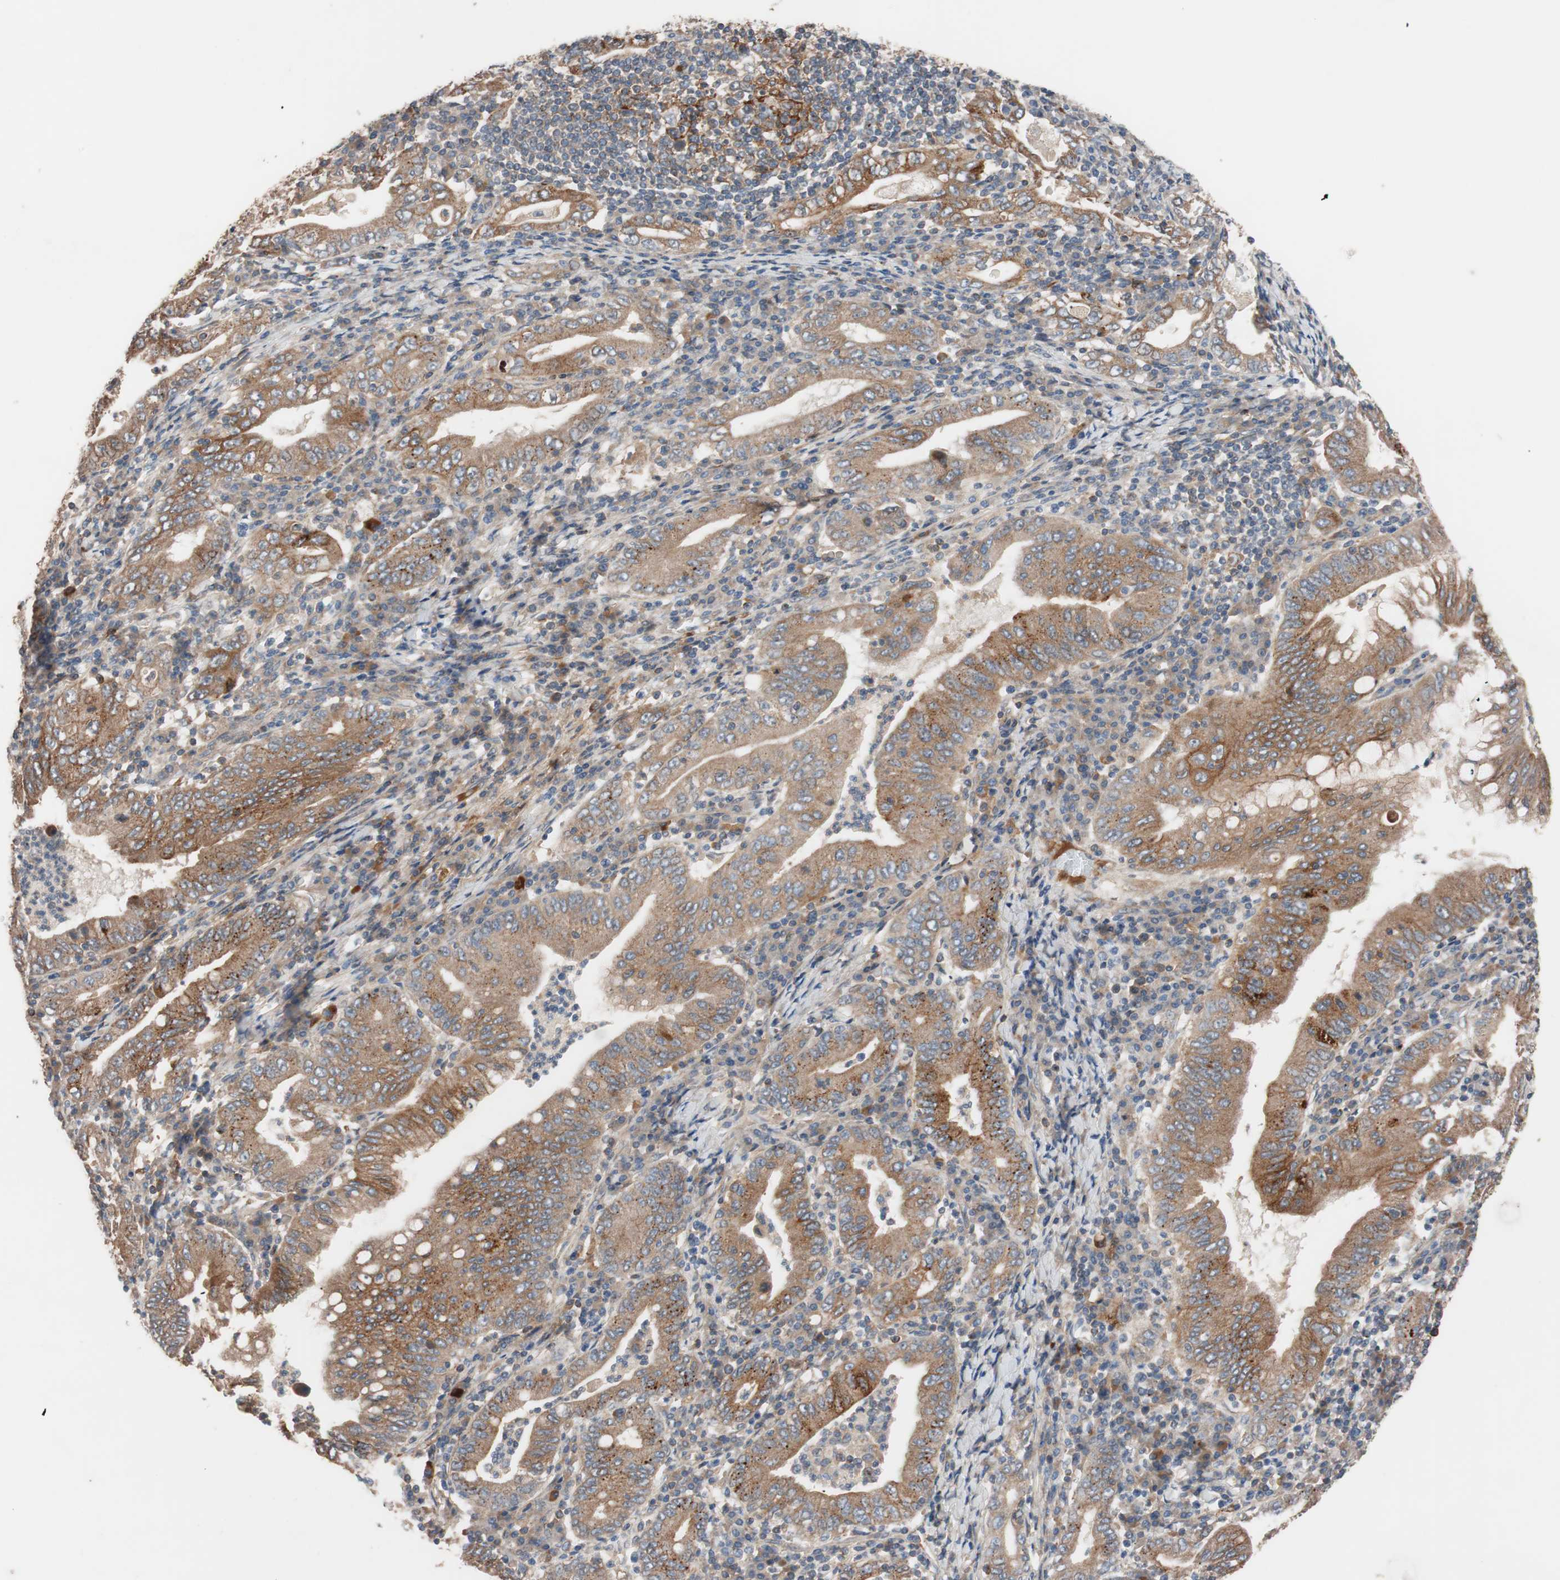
{"staining": {"intensity": "strong", "quantity": ">75%", "location": "cytoplasmic/membranous"}, "tissue": "stomach cancer", "cell_type": "Tumor cells", "image_type": "cancer", "snomed": [{"axis": "morphology", "description": "Normal tissue, NOS"}, {"axis": "morphology", "description": "Adenocarcinoma, NOS"}, {"axis": "topography", "description": "Esophagus"}, {"axis": "topography", "description": "Stomach, upper"}, {"axis": "topography", "description": "Peripheral nerve tissue"}], "caption": "Immunohistochemical staining of human adenocarcinoma (stomach) demonstrates high levels of strong cytoplasmic/membranous protein expression in approximately >75% of tumor cells.", "gene": "SDC4", "patient": {"sex": "male", "age": 62}}